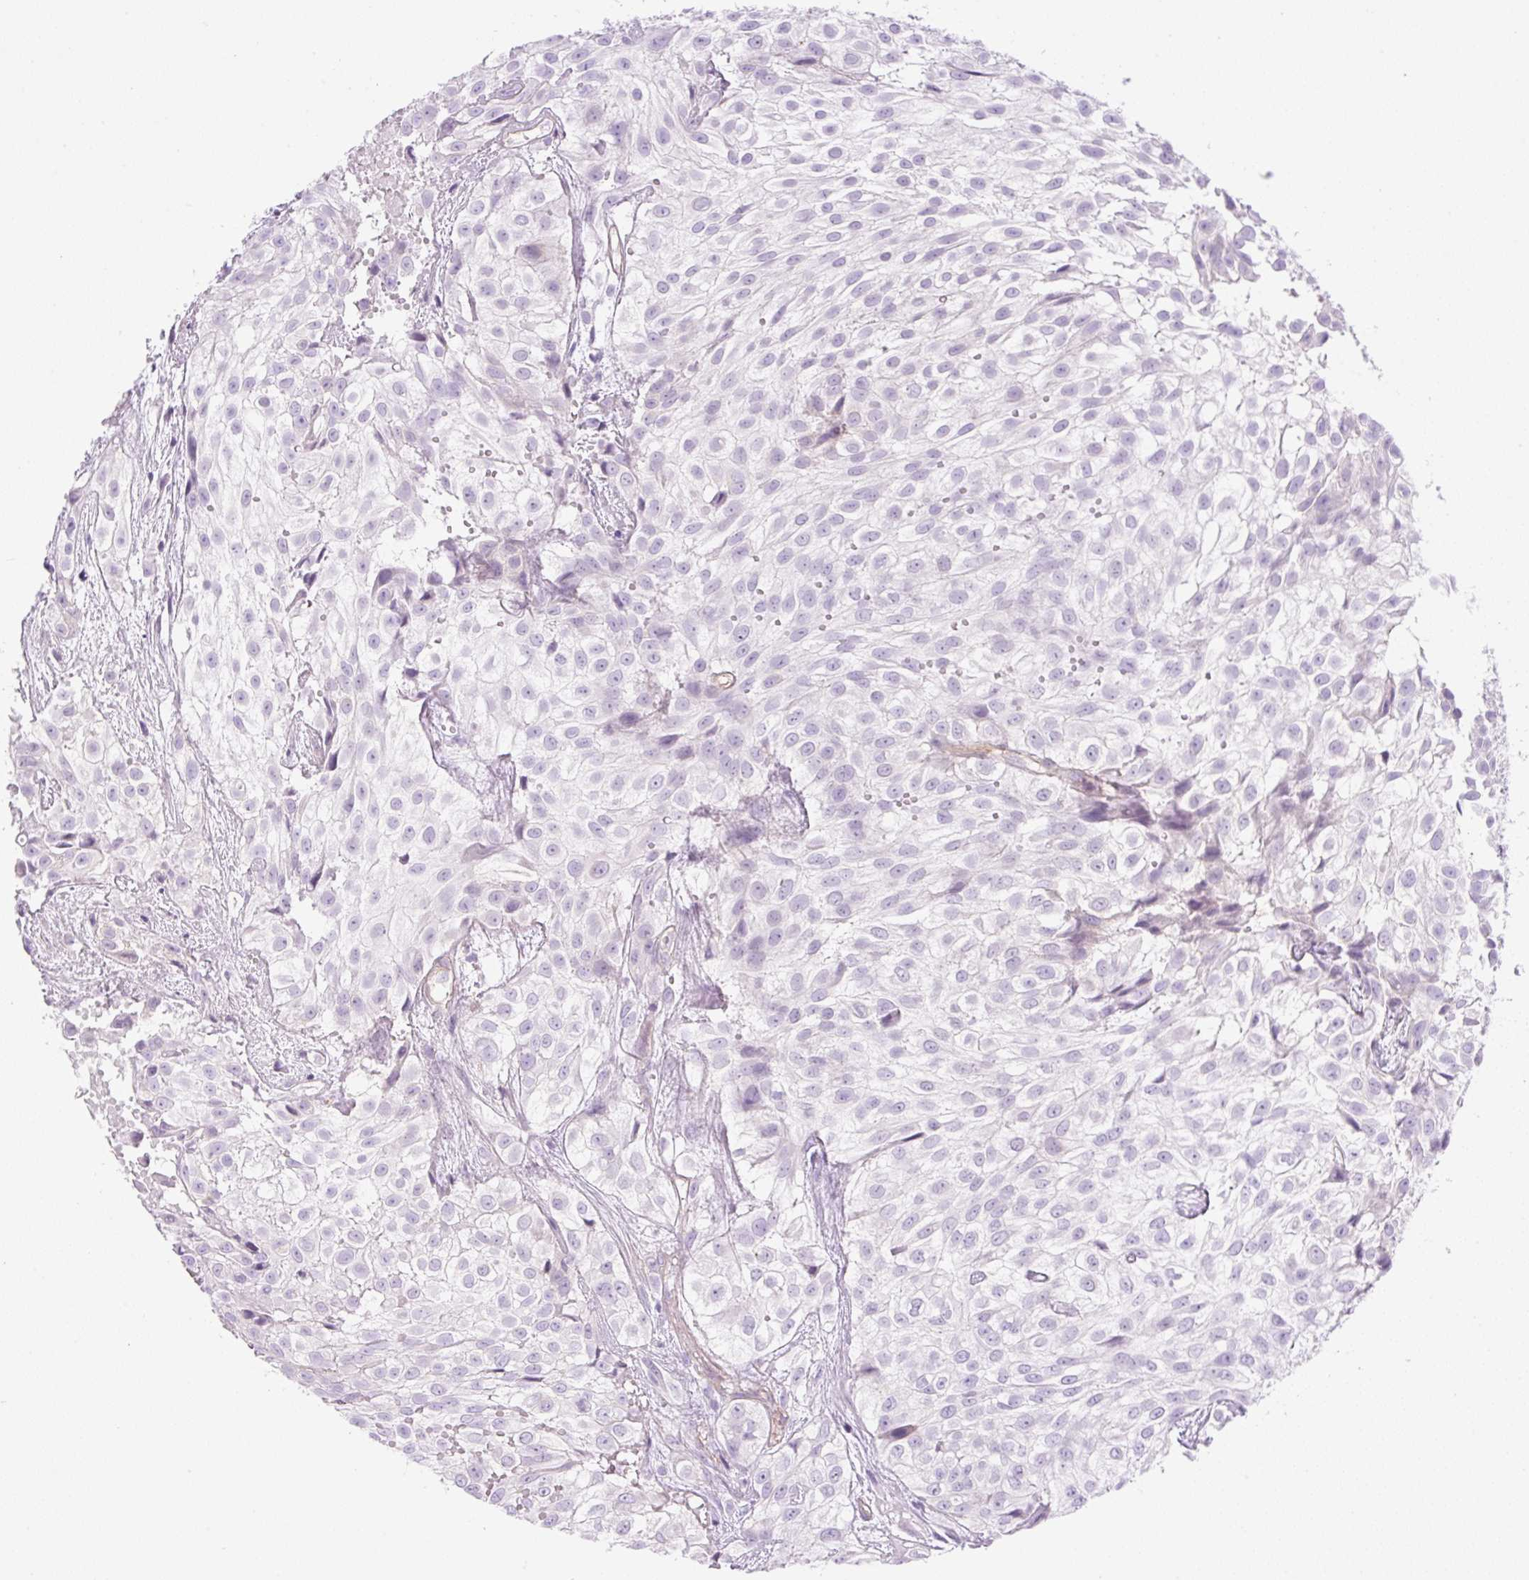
{"staining": {"intensity": "negative", "quantity": "none", "location": "none"}, "tissue": "urothelial cancer", "cell_type": "Tumor cells", "image_type": "cancer", "snomed": [{"axis": "morphology", "description": "Urothelial carcinoma, High grade"}, {"axis": "topography", "description": "Urinary bladder"}], "caption": "This is an immunohistochemistry (IHC) micrograph of high-grade urothelial carcinoma. There is no expression in tumor cells.", "gene": "EHD3", "patient": {"sex": "male", "age": 56}}